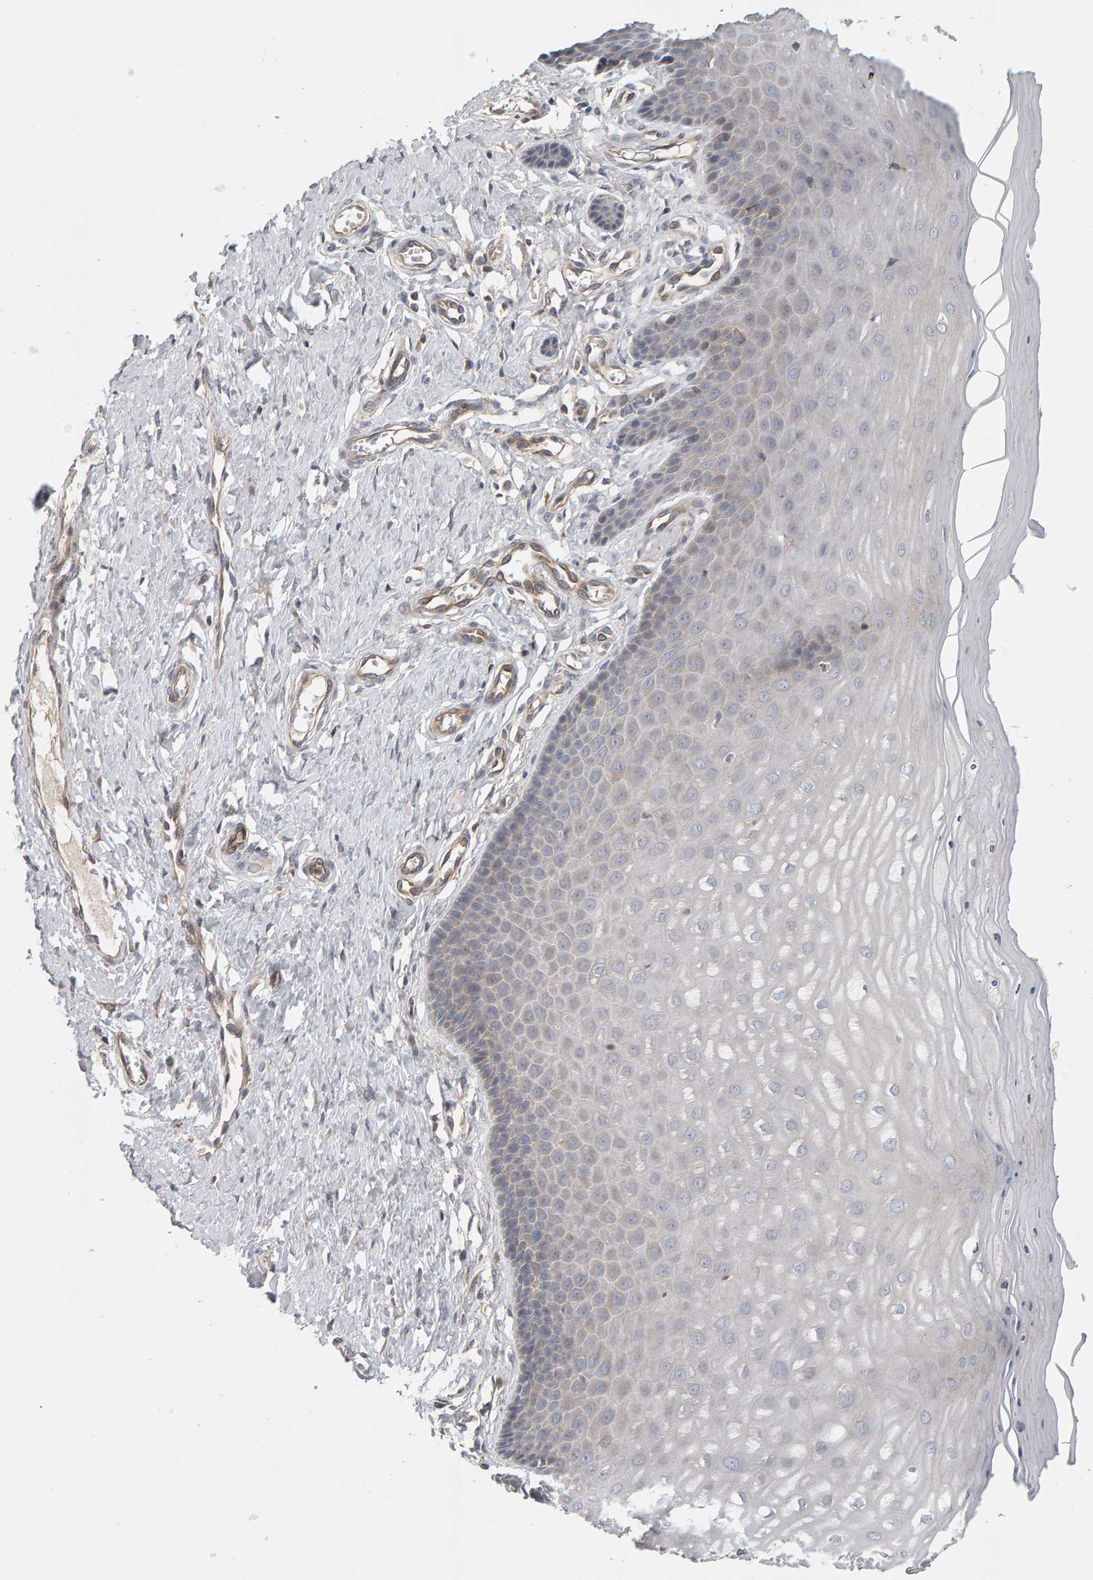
{"staining": {"intensity": "moderate", "quantity": ">75%", "location": "cytoplasmic/membranous"}, "tissue": "cervix", "cell_type": "Glandular cells", "image_type": "normal", "snomed": [{"axis": "morphology", "description": "Normal tissue, NOS"}, {"axis": "topography", "description": "Cervix"}], "caption": "Unremarkable cervix reveals moderate cytoplasmic/membranous staining in about >75% of glandular cells, visualized by immunohistochemistry.", "gene": "C9orf72", "patient": {"sex": "female", "age": 55}}